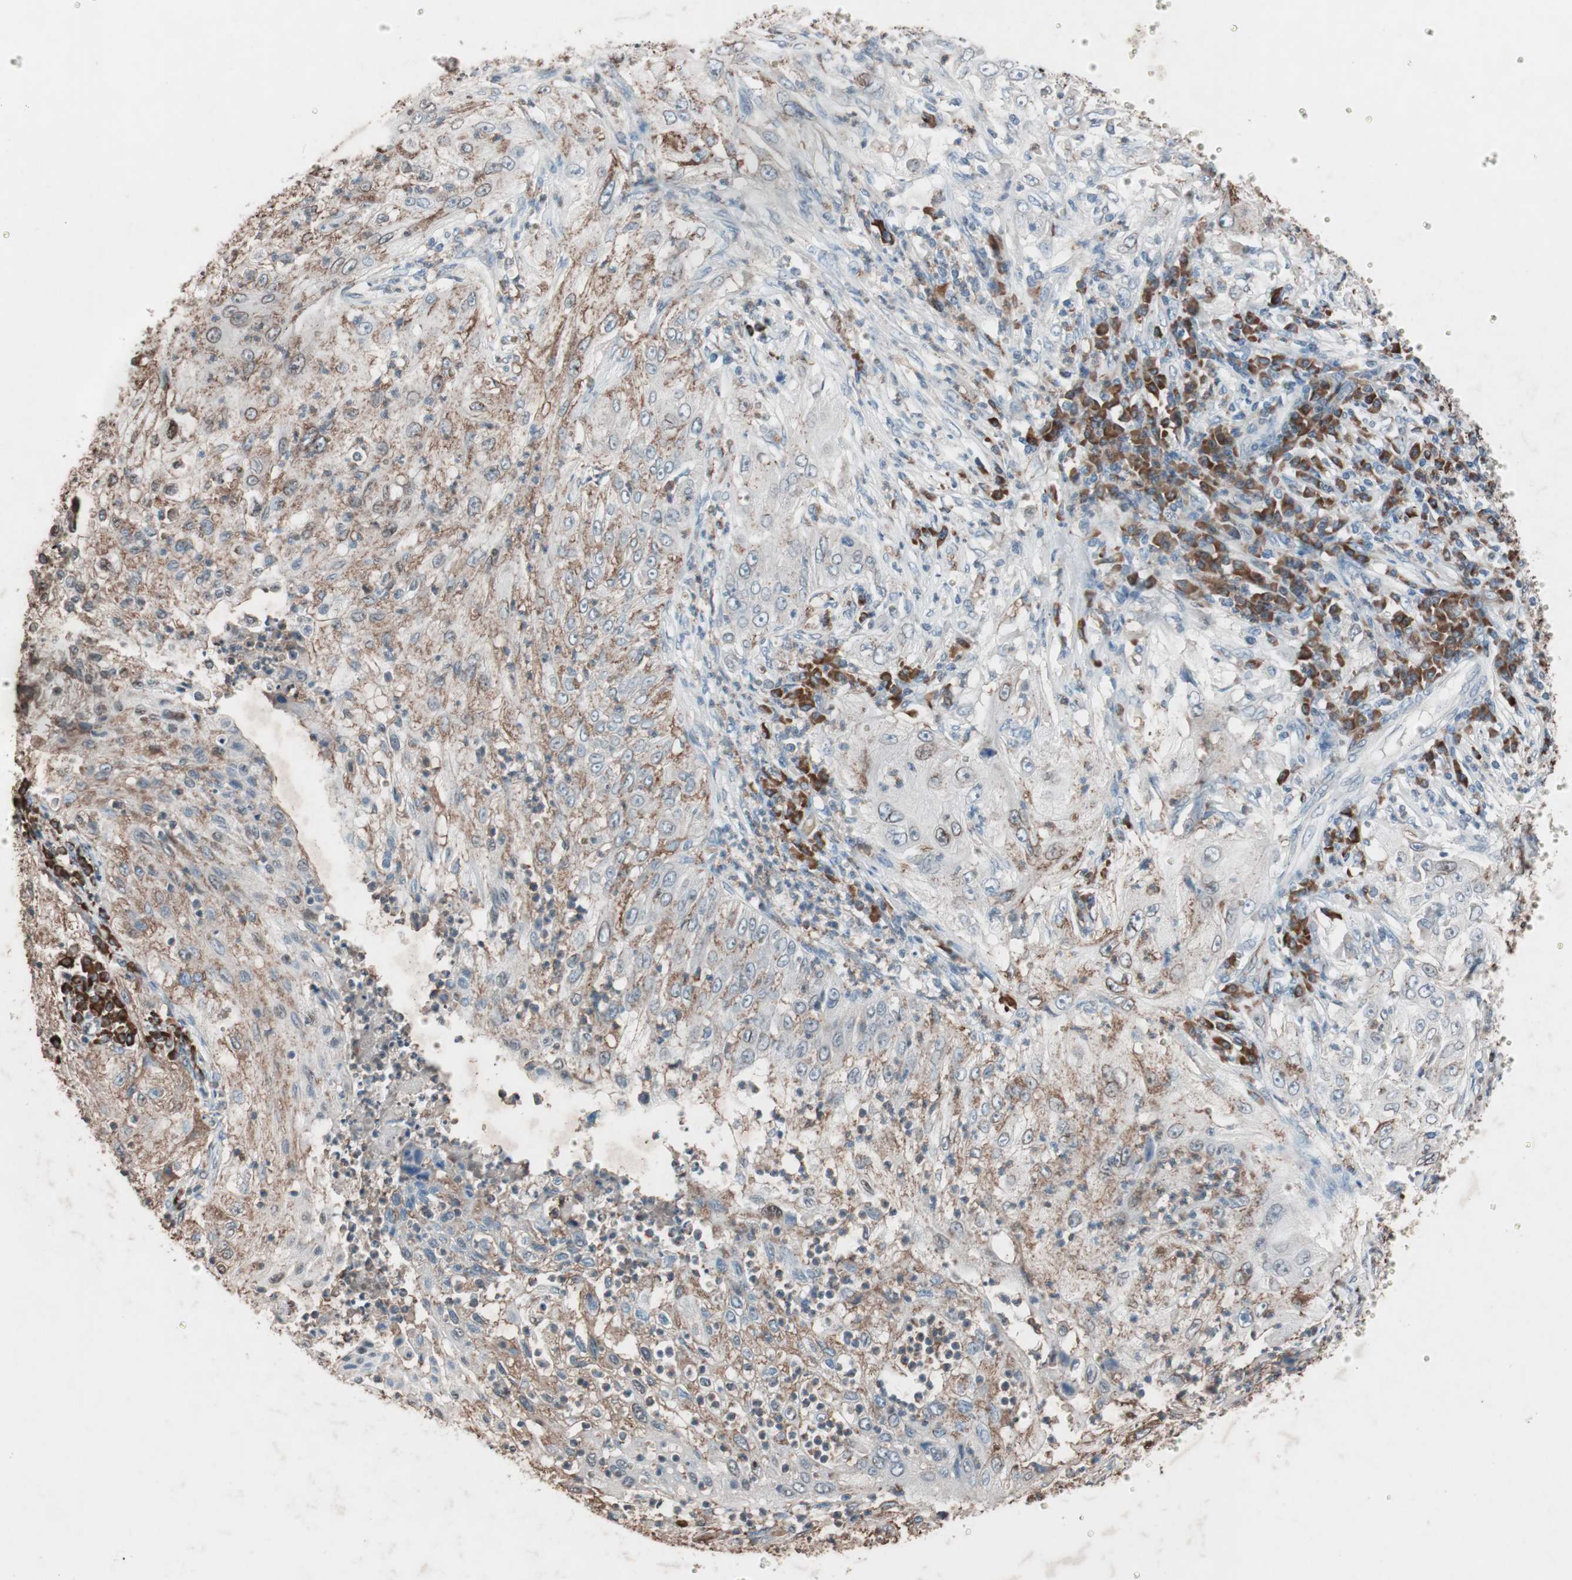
{"staining": {"intensity": "moderate", "quantity": "25%-75%", "location": "cytoplasmic/membranous"}, "tissue": "lung cancer", "cell_type": "Tumor cells", "image_type": "cancer", "snomed": [{"axis": "morphology", "description": "Inflammation, NOS"}, {"axis": "morphology", "description": "Squamous cell carcinoma, NOS"}, {"axis": "topography", "description": "Lymph node"}, {"axis": "topography", "description": "Soft tissue"}, {"axis": "topography", "description": "Lung"}], "caption": "Moderate cytoplasmic/membranous staining for a protein is seen in approximately 25%-75% of tumor cells of squamous cell carcinoma (lung) using immunohistochemistry (IHC).", "gene": "GRB7", "patient": {"sex": "male", "age": 66}}